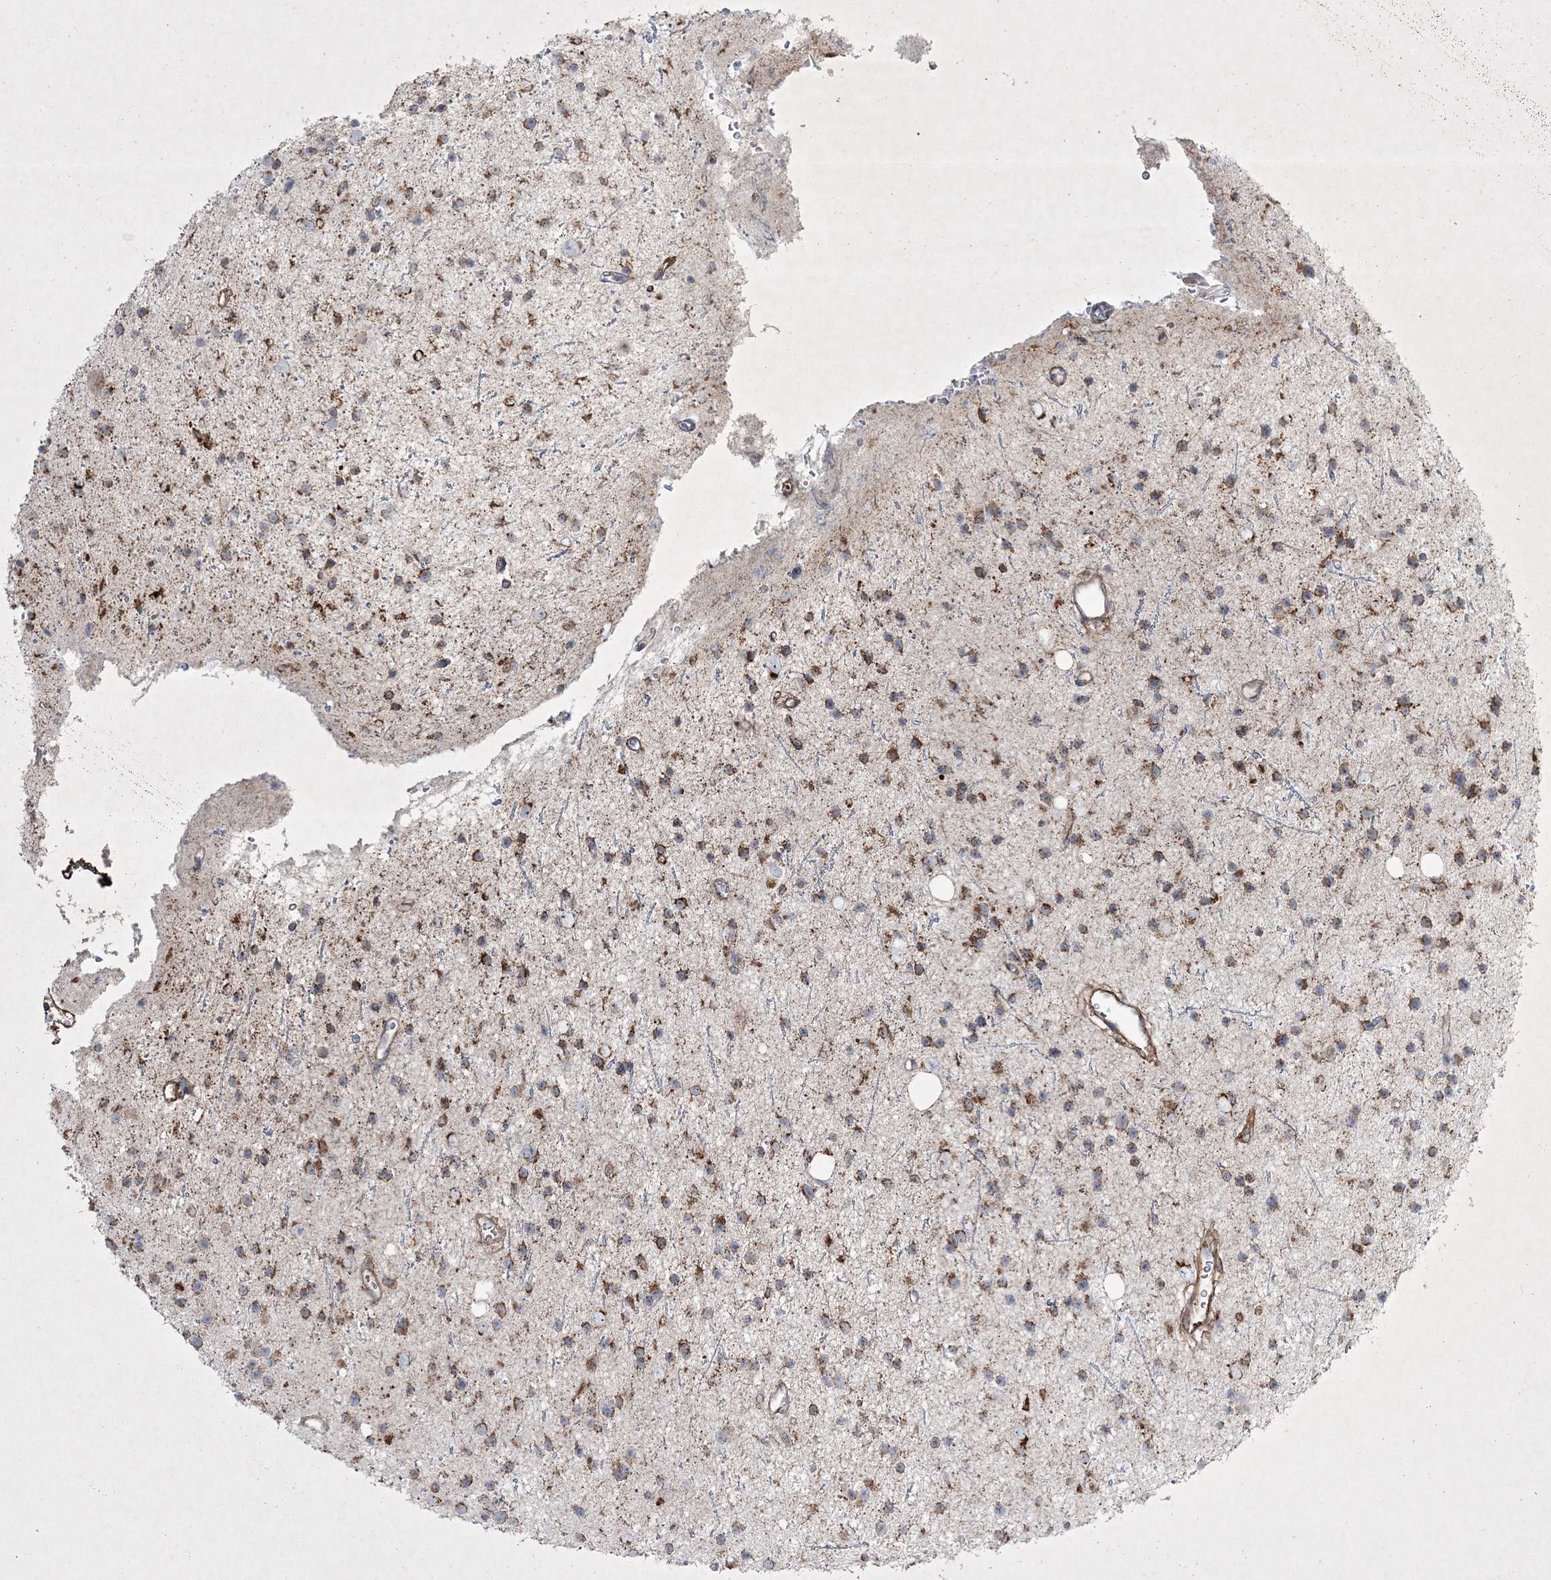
{"staining": {"intensity": "strong", "quantity": "25%-75%", "location": "cytoplasmic/membranous"}, "tissue": "glioma", "cell_type": "Tumor cells", "image_type": "cancer", "snomed": [{"axis": "morphology", "description": "Glioma, malignant, Low grade"}, {"axis": "topography", "description": "Cerebral cortex"}], "caption": "The histopathology image exhibits staining of malignant glioma (low-grade), revealing strong cytoplasmic/membranous protein expression (brown color) within tumor cells.", "gene": "RICTOR", "patient": {"sex": "female", "age": 39}}